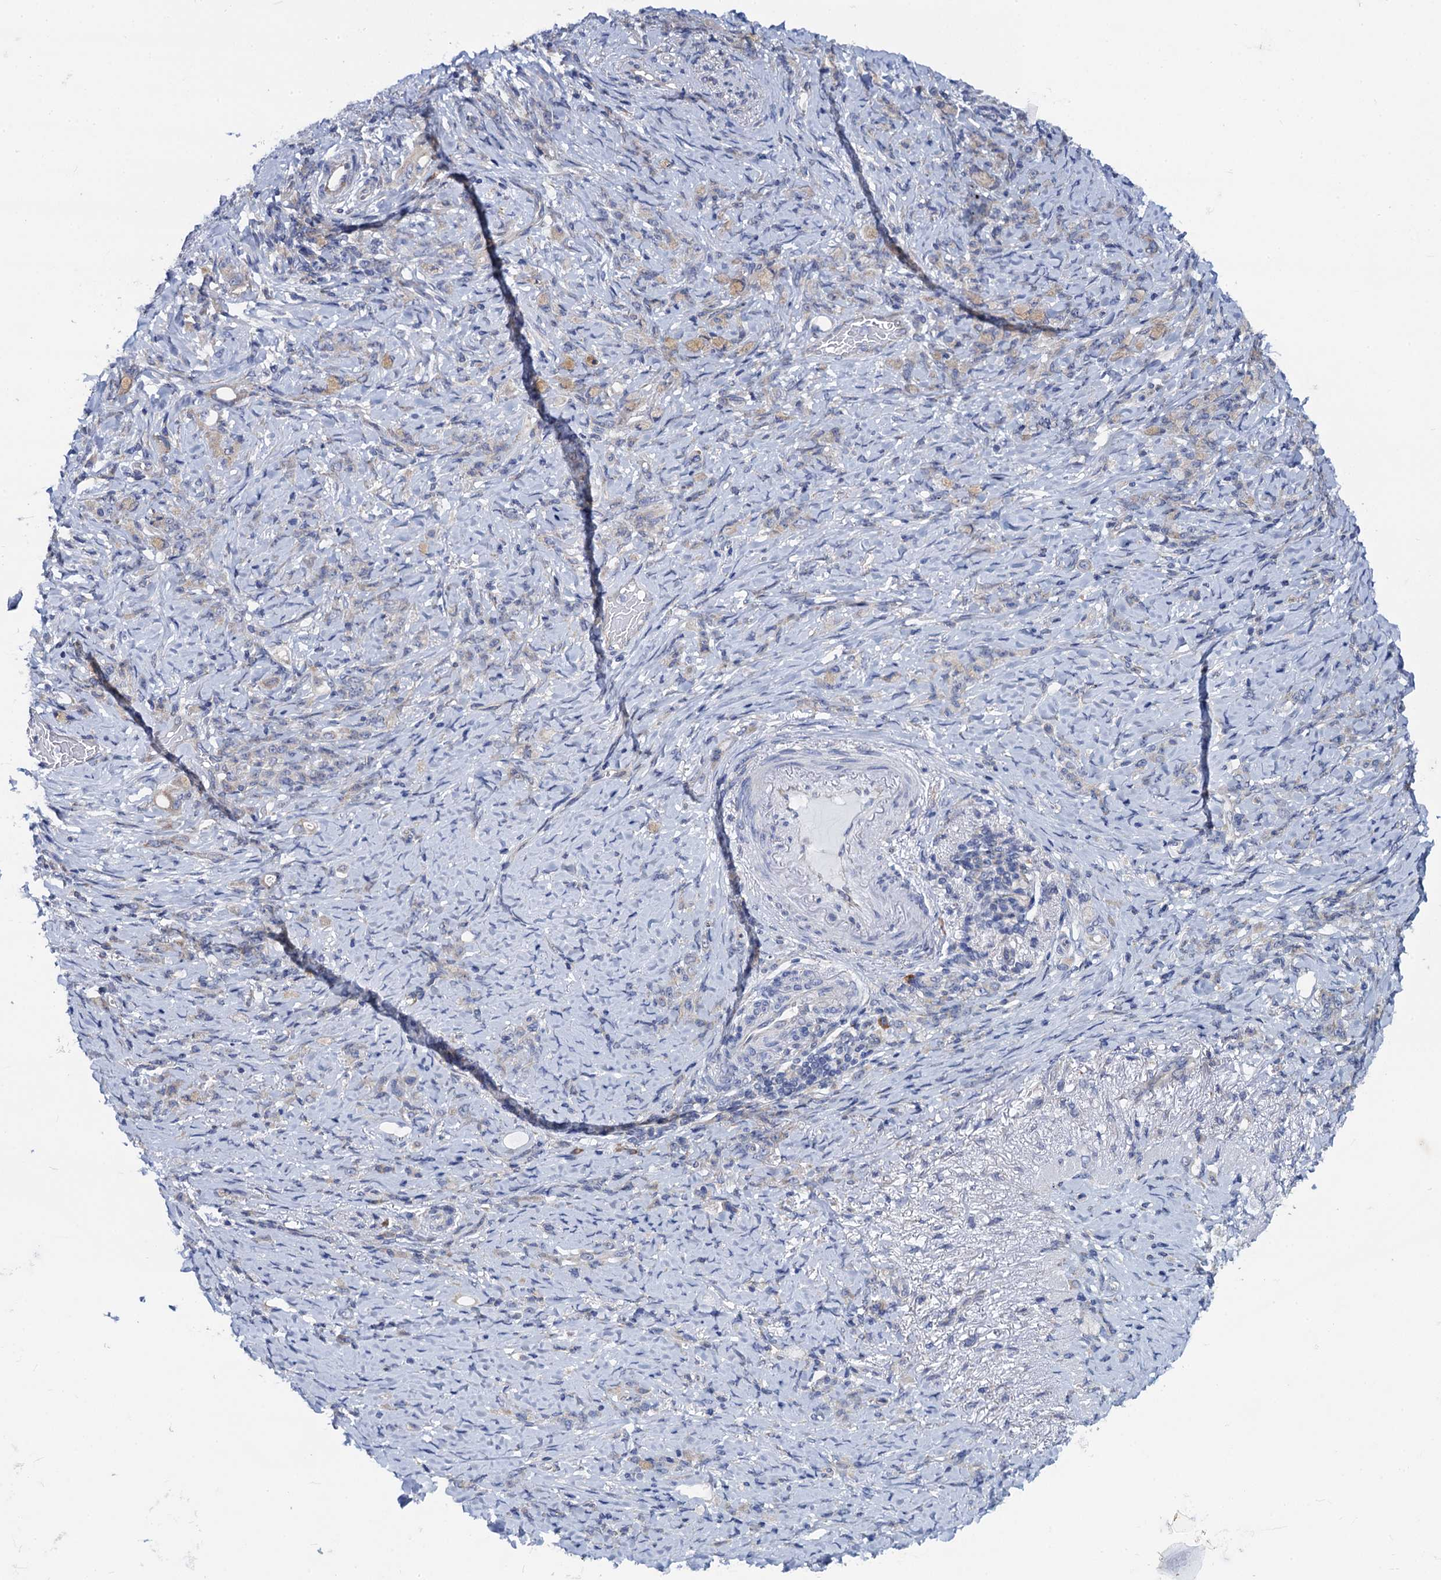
{"staining": {"intensity": "weak", "quantity": "<25%", "location": "cytoplasmic/membranous"}, "tissue": "stomach cancer", "cell_type": "Tumor cells", "image_type": "cancer", "snomed": [{"axis": "morphology", "description": "Adenocarcinoma, NOS"}, {"axis": "topography", "description": "Stomach"}], "caption": "A photomicrograph of adenocarcinoma (stomach) stained for a protein exhibits no brown staining in tumor cells.", "gene": "PGLS", "patient": {"sex": "female", "age": 79}}